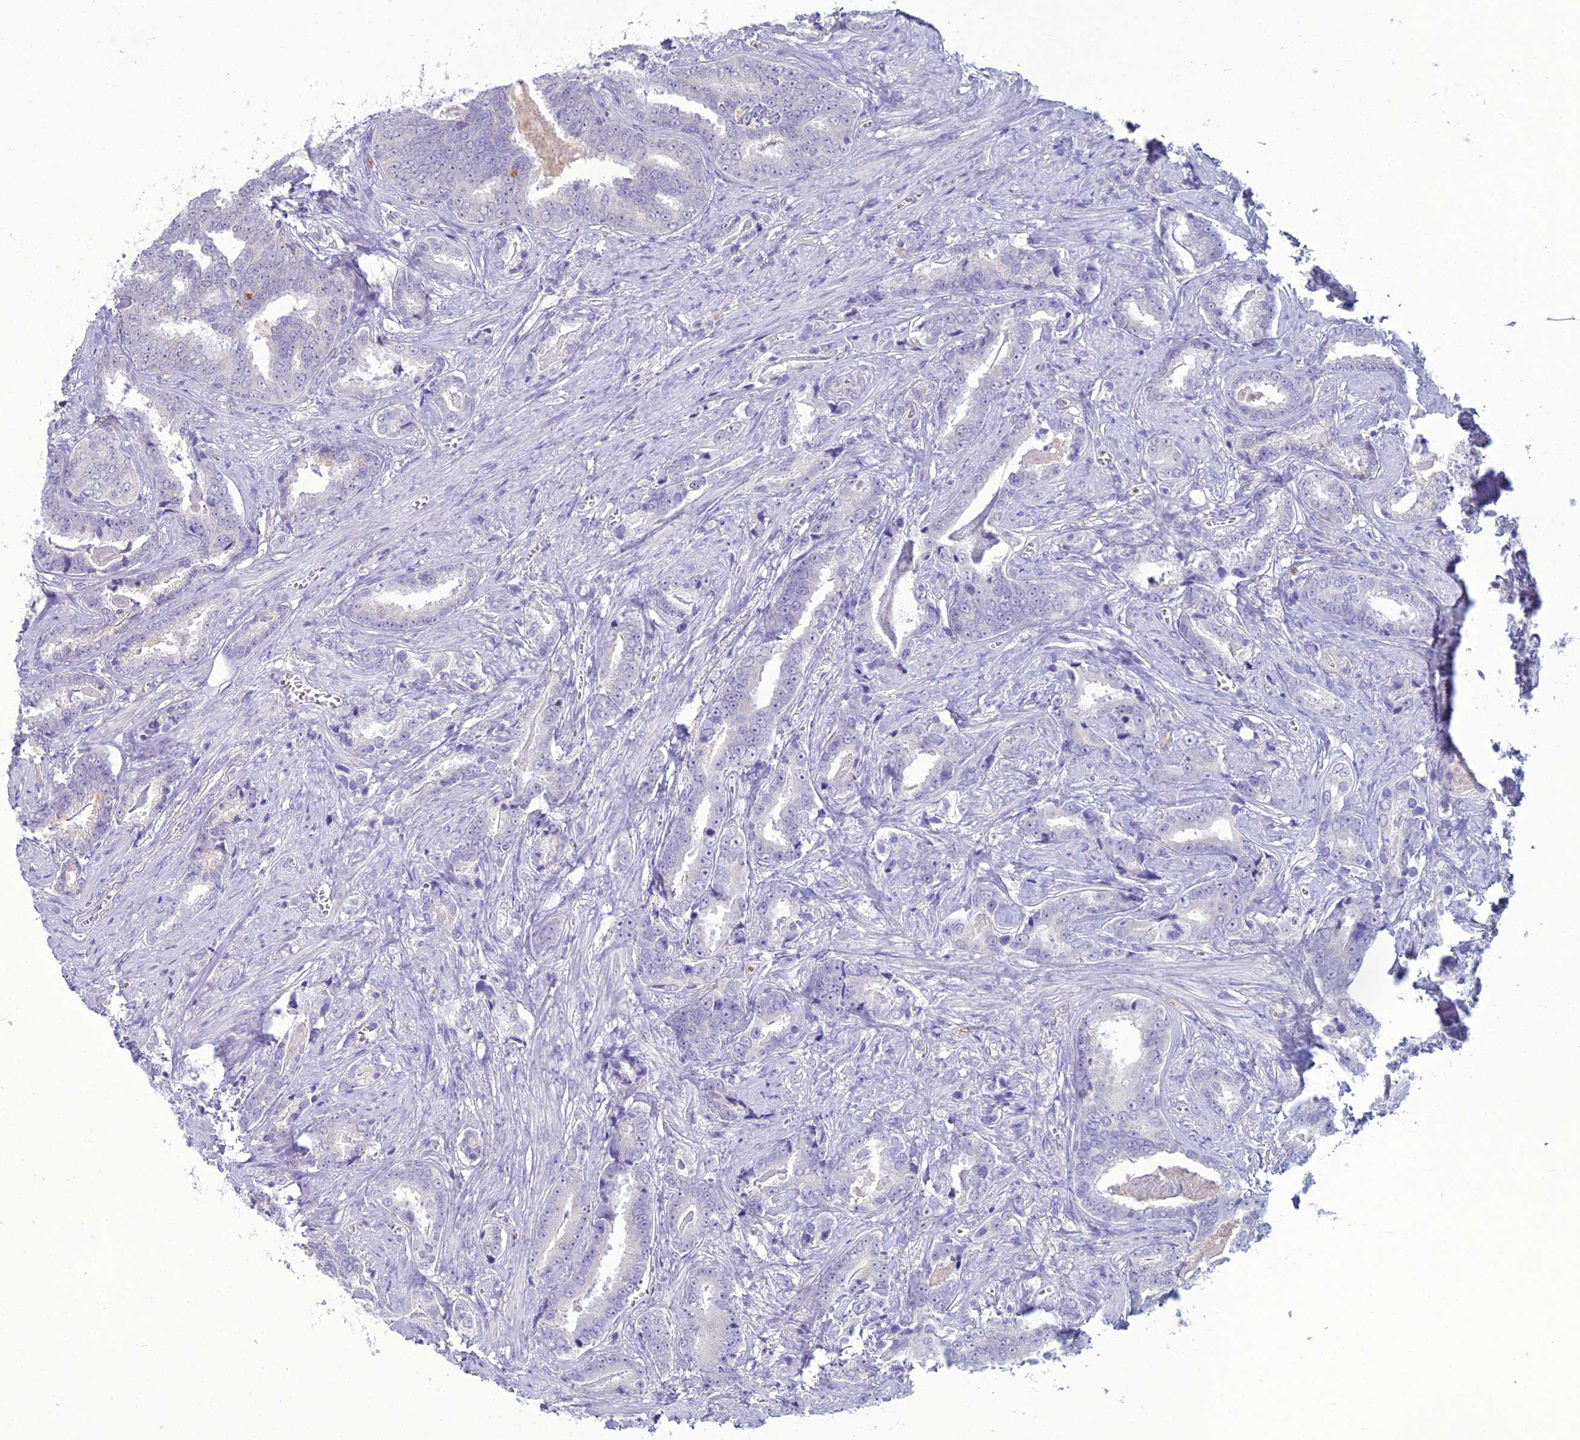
{"staining": {"intensity": "negative", "quantity": "none", "location": "none"}, "tissue": "prostate cancer", "cell_type": "Tumor cells", "image_type": "cancer", "snomed": [{"axis": "morphology", "description": "Adenocarcinoma, High grade"}, {"axis": "topography", "description": "Prostate"}], "caption": "The photomicrograph exhibits no significant expression in tumor cells of prostate adenocarcinoma (high-grade).", "gene": "ACE", "patient": {"sex": "male", "age": 67}}